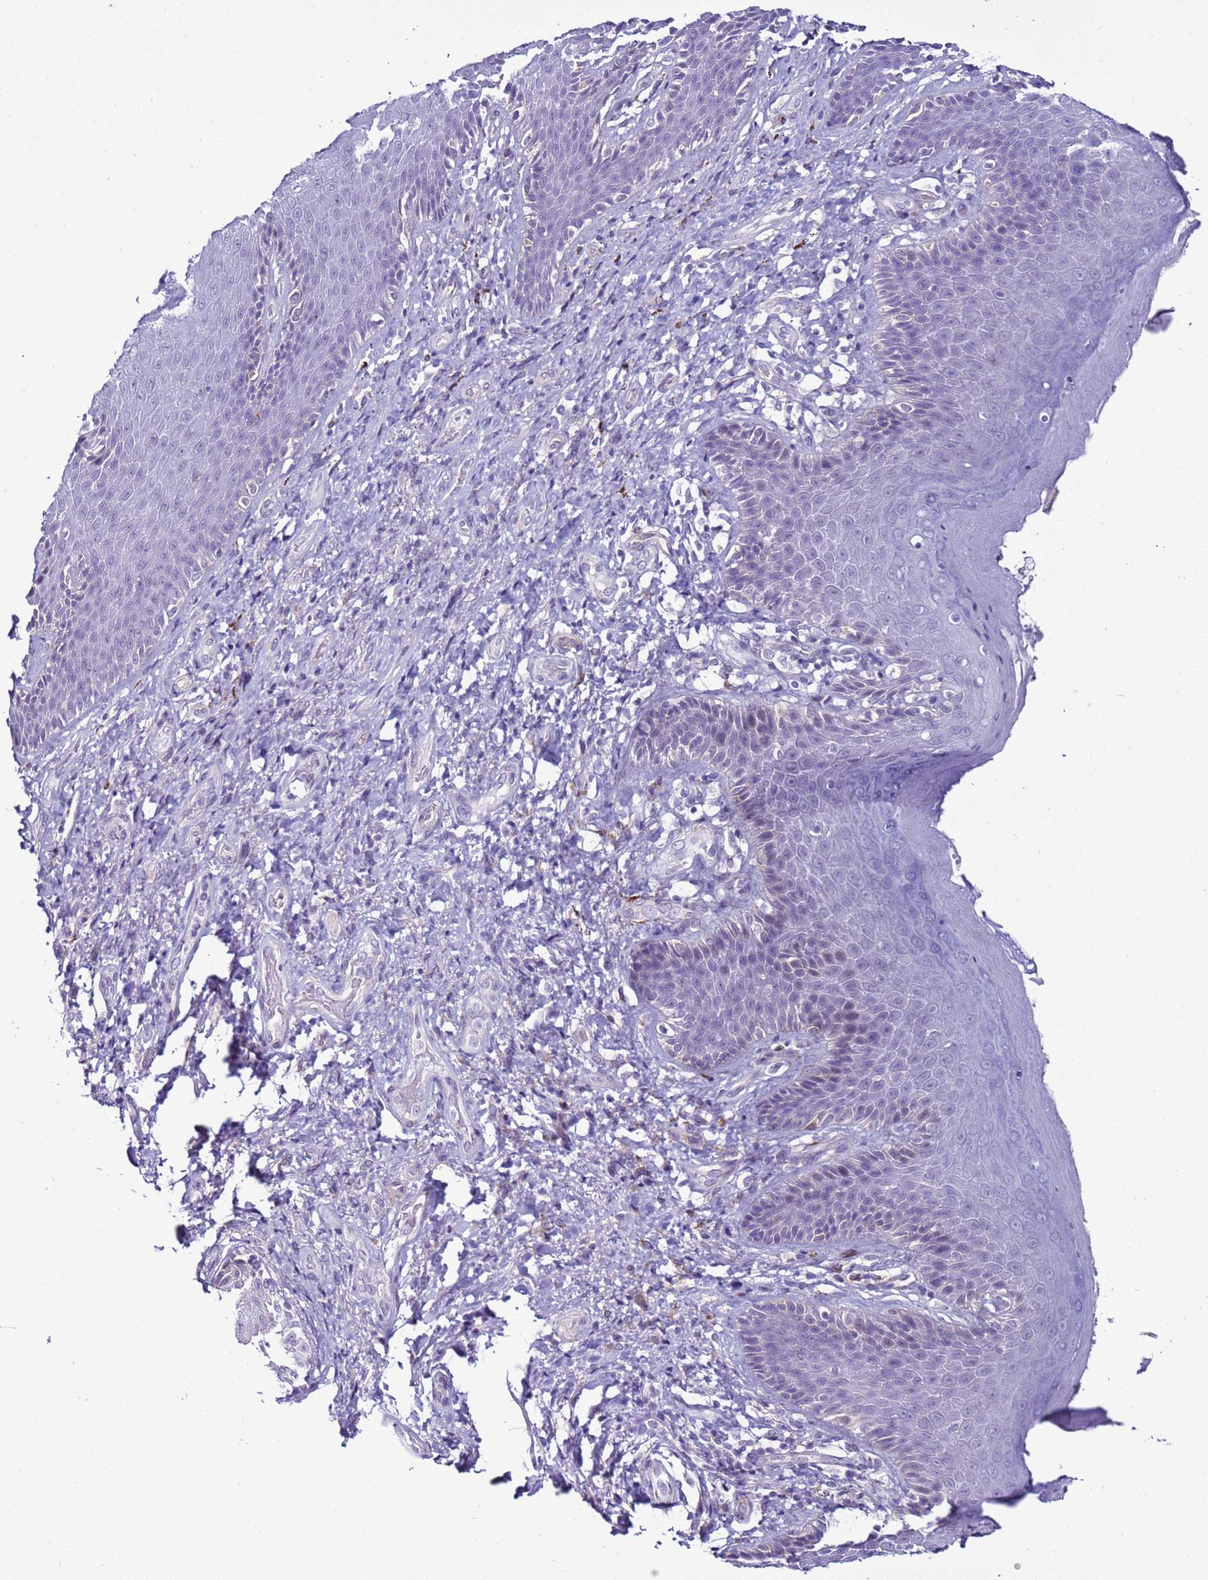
{"staining": {"intensity": "moderate", "quantity": "<25%", "location": "cytoplasmic/membranous"}, "tissue": "skin", "cell_type": "Epidermal cells", "image_type": "normal", "snomed": [{"axis": "morphology", "description": "Normal tissue, NOS"}, {"axis": "topography", "description": "Anal"}], "caption": "Immunohistochemistry (DAB (3,3'-diaminobenzidine)) staining of unremarkable skin reveals moderate cytoplasmic/membranous protein staining in about <25% of epidermal cells.", "gene": "LRRC10B", "patient": {"sex": "female", "age": 89}}